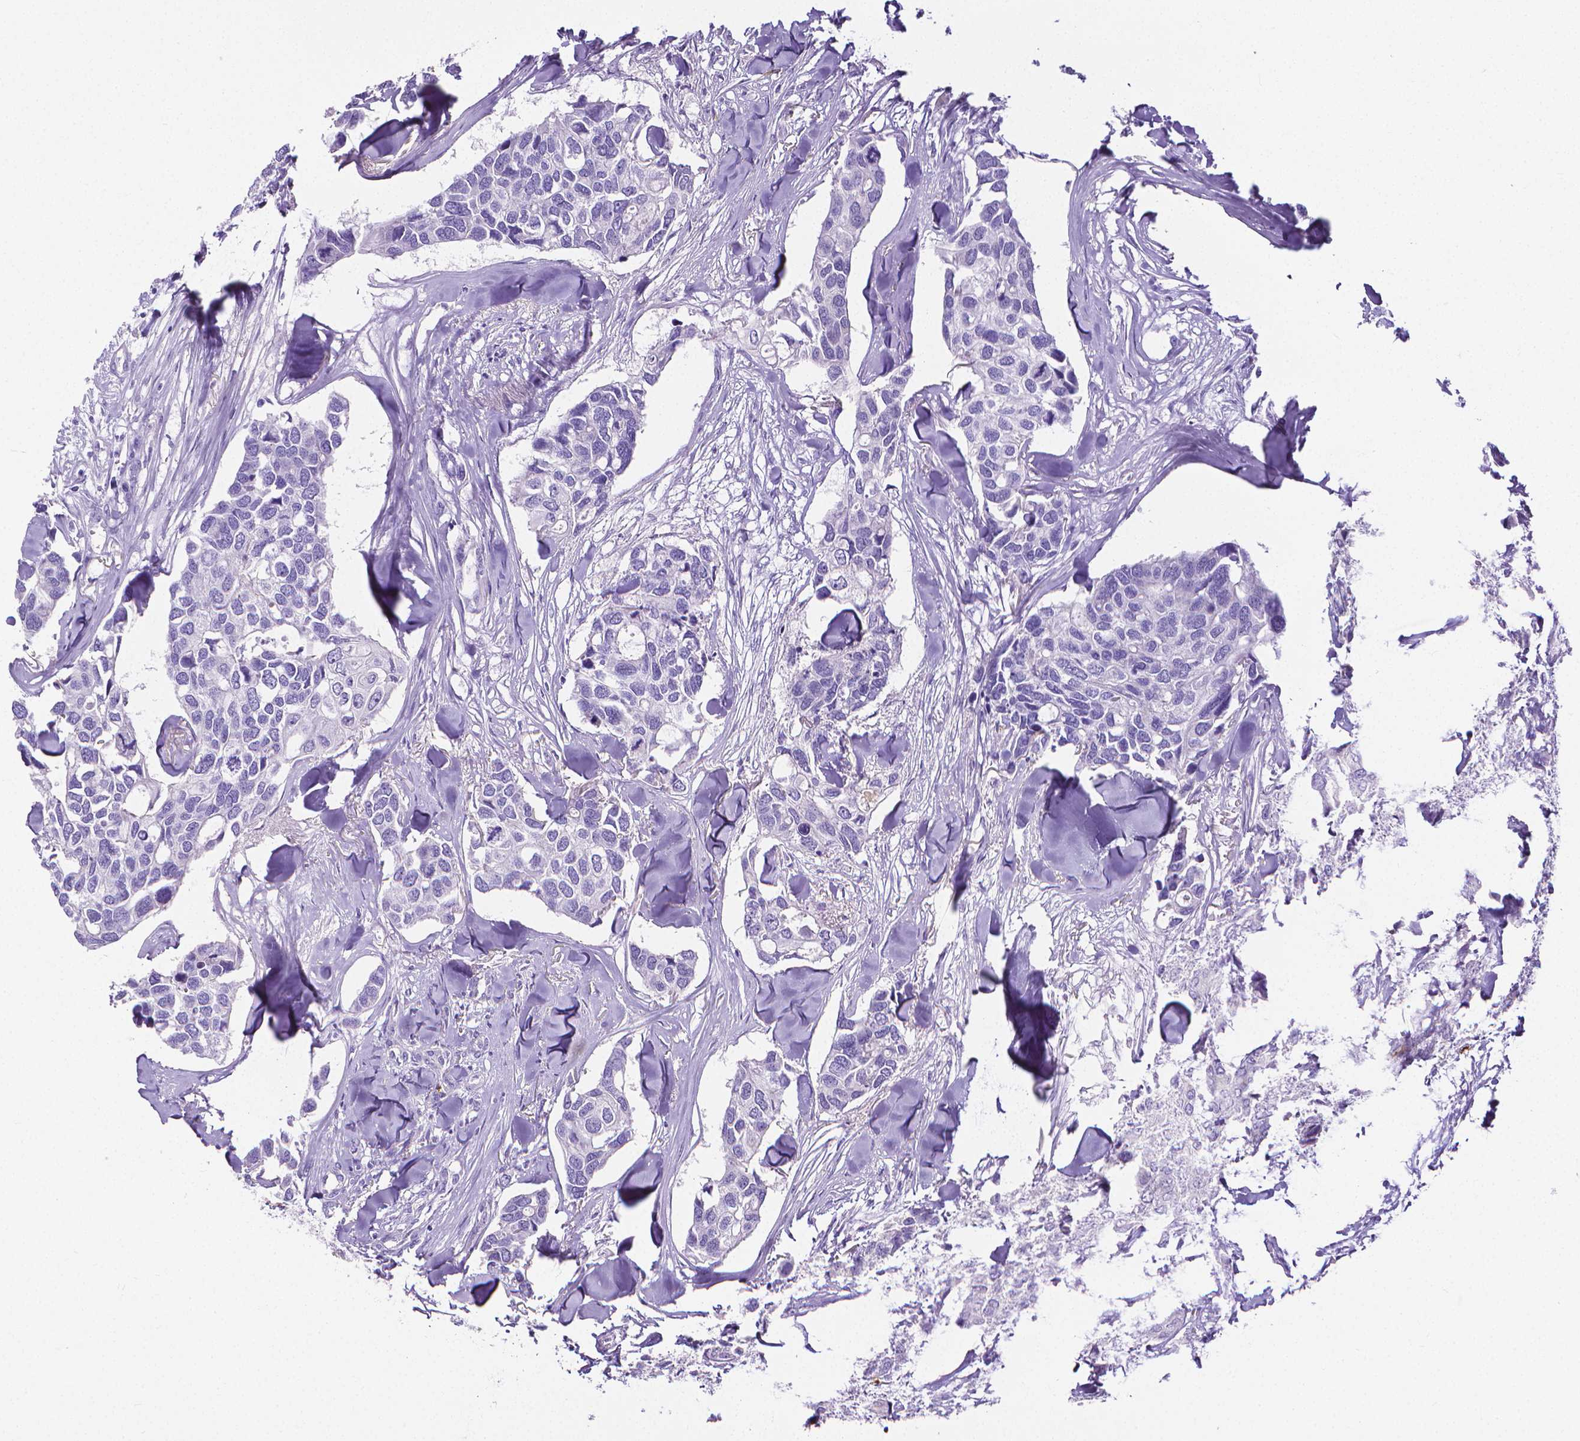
{"staining": {"intensity": "negative", "quantity": "none", "location": "none"}, "tissue": "breast cancer", "cell_type": "Tumor cells", "image_type": "cancer", "snomed": [{"axis": "morphology", "description": "Duct carcinoma"}, {"axis": "topography", "description": "Breast"}], "caption": "IHC image of breast cancer stained for a protein (brown), which demonstrates no expression in tumor cells. (Brightfield microscopy of DAB (3,3'-diaminobenzidine) immunohistochemistry at high magnification).", "gene": "MMP9", "patient": {"sex": "female", "age": 83}}